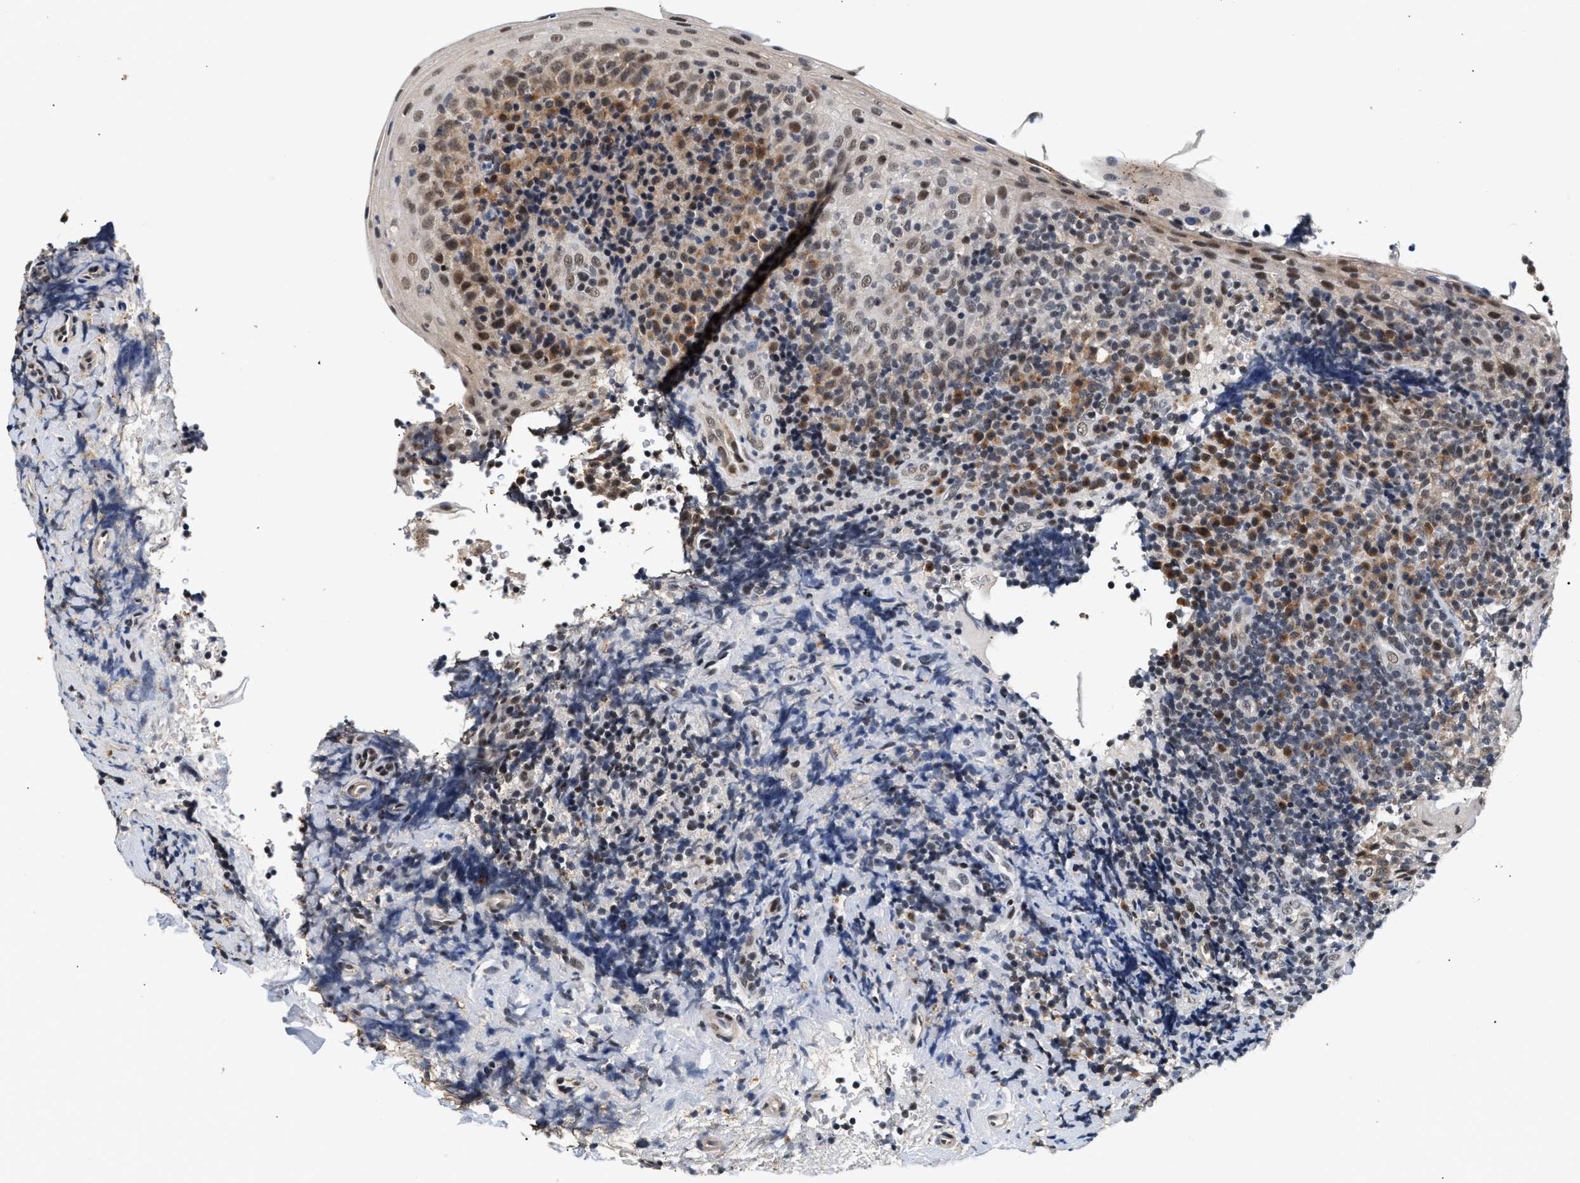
{"staining": {"intensity": "moderate", "quantity": "<25%", "location": "nuclear"}, "tissue": "tonsil", "cell_type": "Germinal center cells", "image_type": "normal", "snomed": [{"axis": "morphology", "description": "Normal tissue, NOS"}, {"axis": "topography", "description": "Tonsil"}], "caption": "Protein analysis of benign tonsil demonstrates moderate nuclear expression in approximately <25% of germinal center cells.", "gene": "THOC1", "patient": {"sex": "male", "age": 37}}